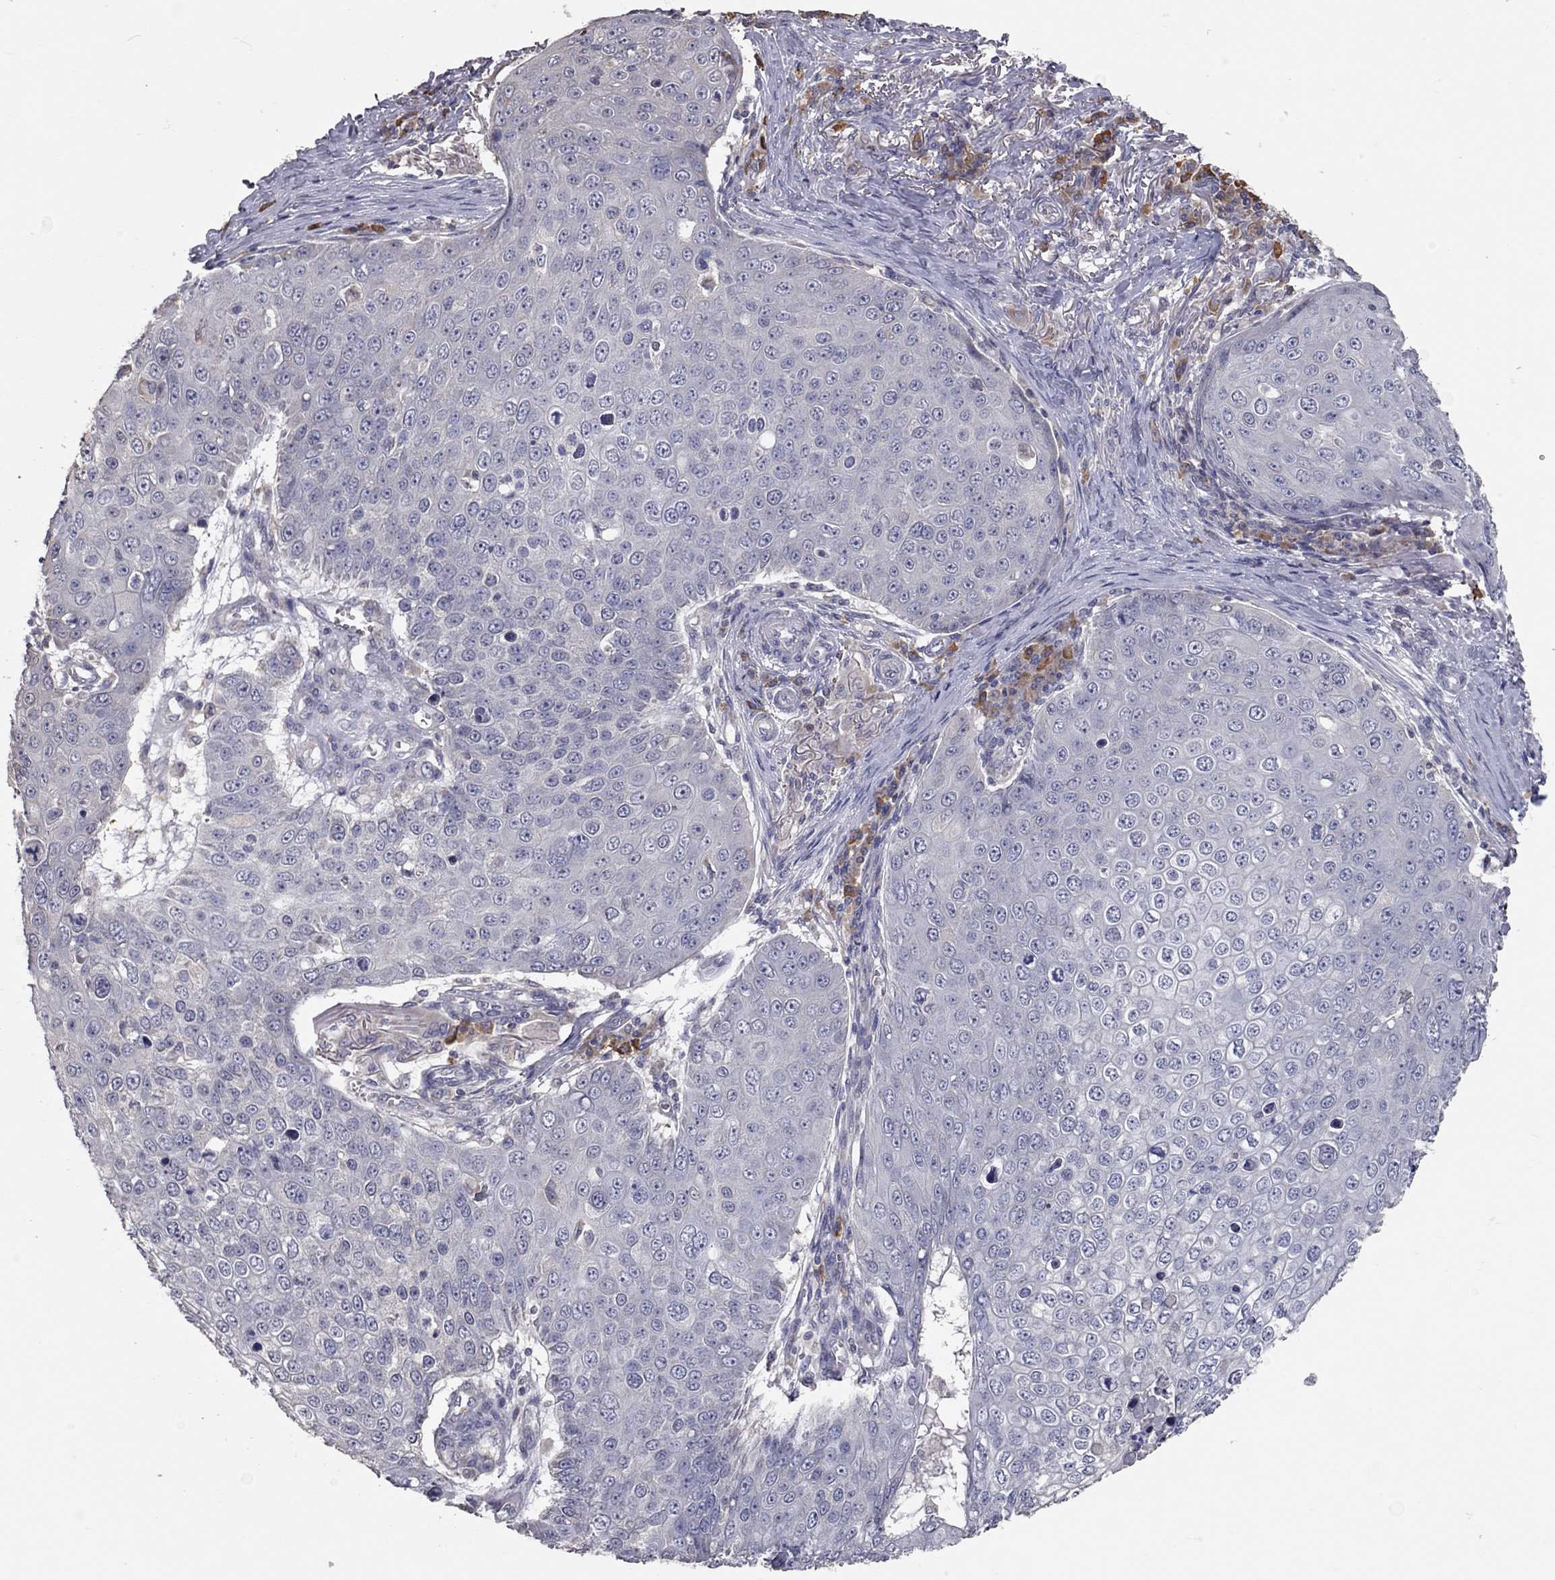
{"staining": {"intensity": "negative", "quantity": "none", "location": "none"}, "tissue": "skin cancer", "cell_type": "Tumor cells", "image_type": "cancer", "snomed": [{"axis": "morphology", "description": "Squamous cell carcinoma, NOS"}, {"axis": "topography", "description": "Skin"}], "caption": "Immunohistochemistry histopathology image of neoplastic tissue: human squamous cell carcinoma (skin) stained with DAB (3,3'-diaminobenzidine) reveals no significant protein staining in tumor cells.", "gene": "XAGE2", "patient": {"sex": "male", "age": 71}}